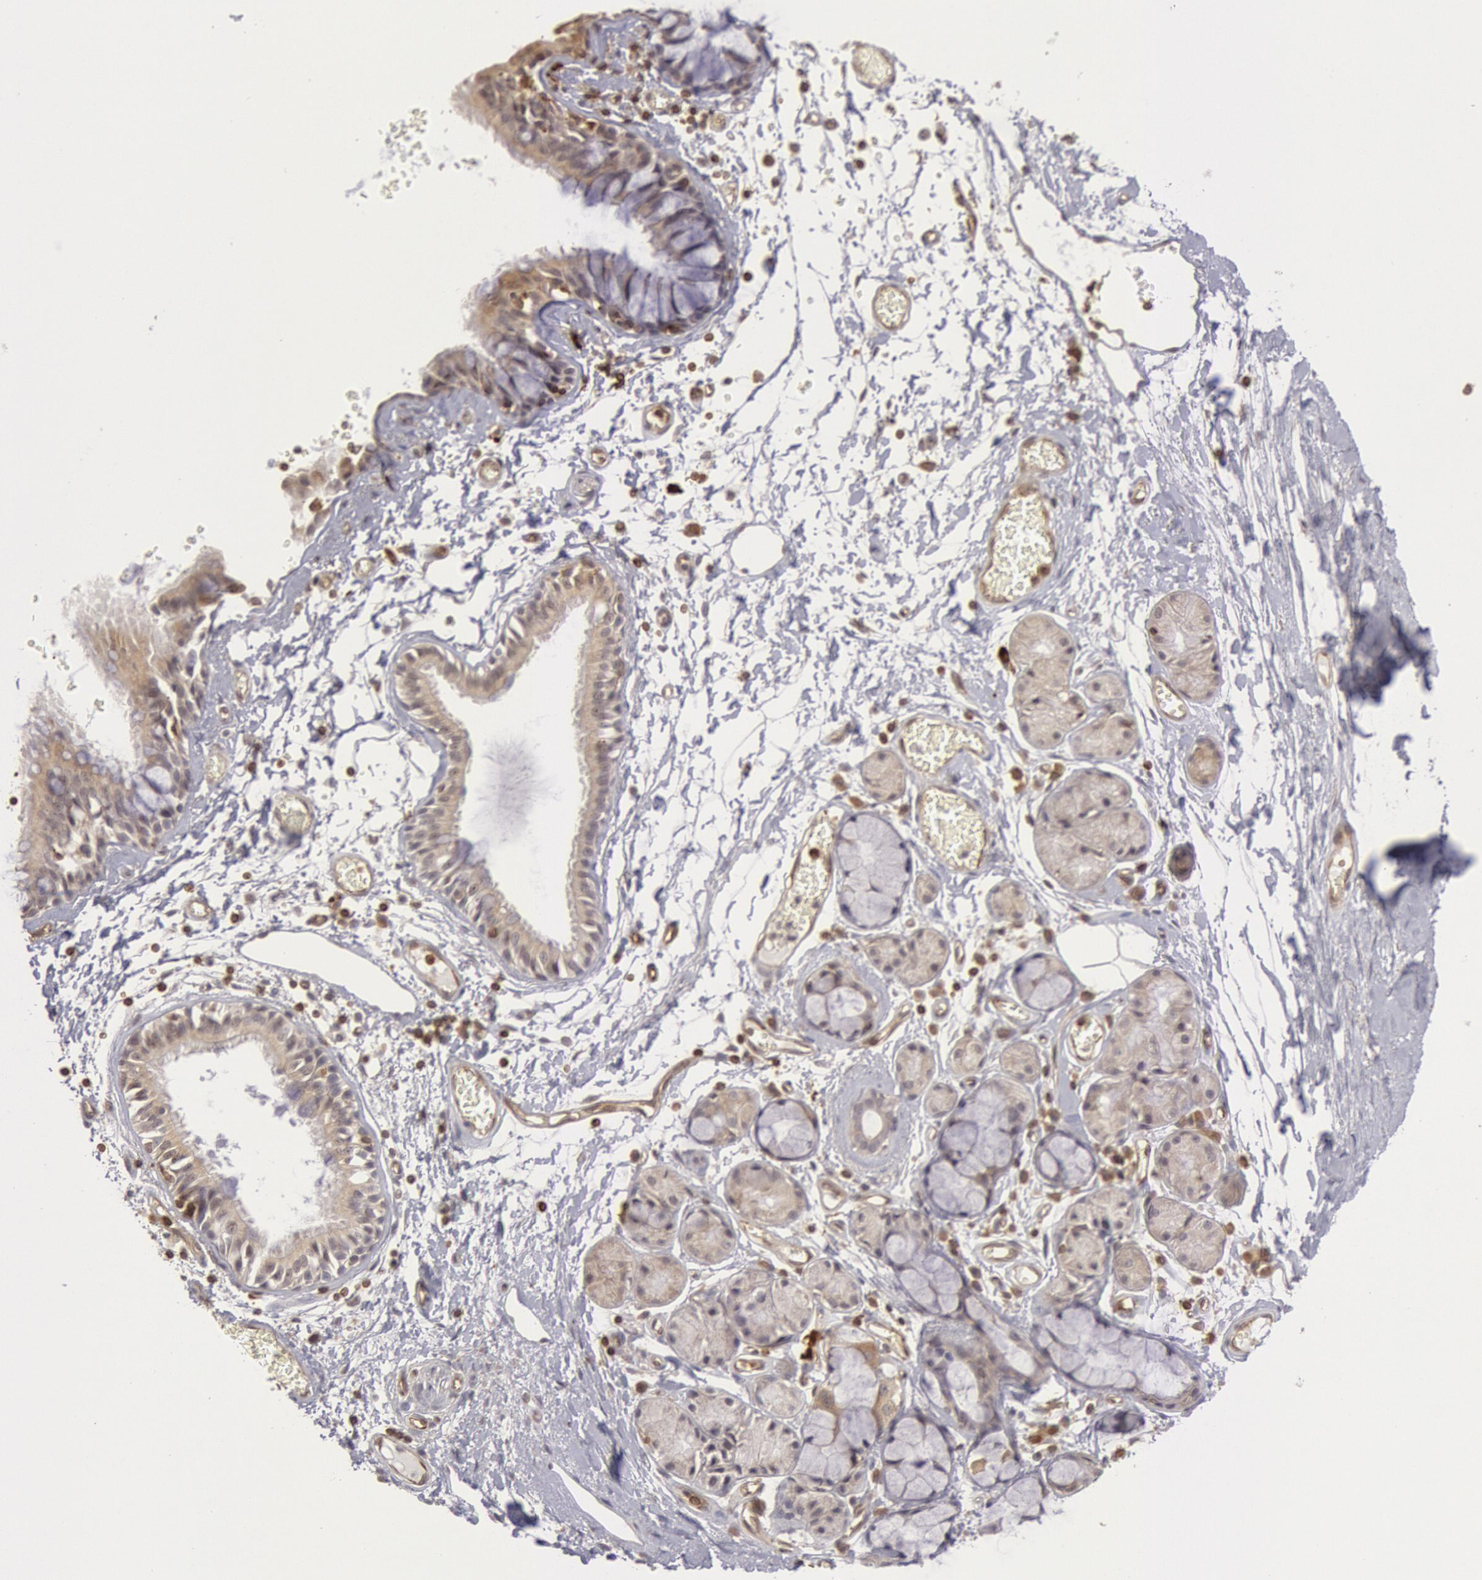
{"staining": {"intensity": "negative", "quantity": "none", "location": "none"}, "tissue": "bronchus", "cell_type": "Respiratory epithelial cells", "image_type": "normal", "snomed": [{"axis": "morphology", "description": "Normal tissue, NOS"}, {"axis": "topography", "description": "Bronchus"}, {"axis": "topography", "description": "Lung"}], "caption": "There is no significant staining in respiratory epithelial cells of bronchus. Brightfield microscopy of immunohistochemistry (IHC) stained with DAB (brown) and hematoxylin (blue), captured at high magnification.", "gene": "ENSG00000250264", "patient": {"sex": "female", "age": 56}}